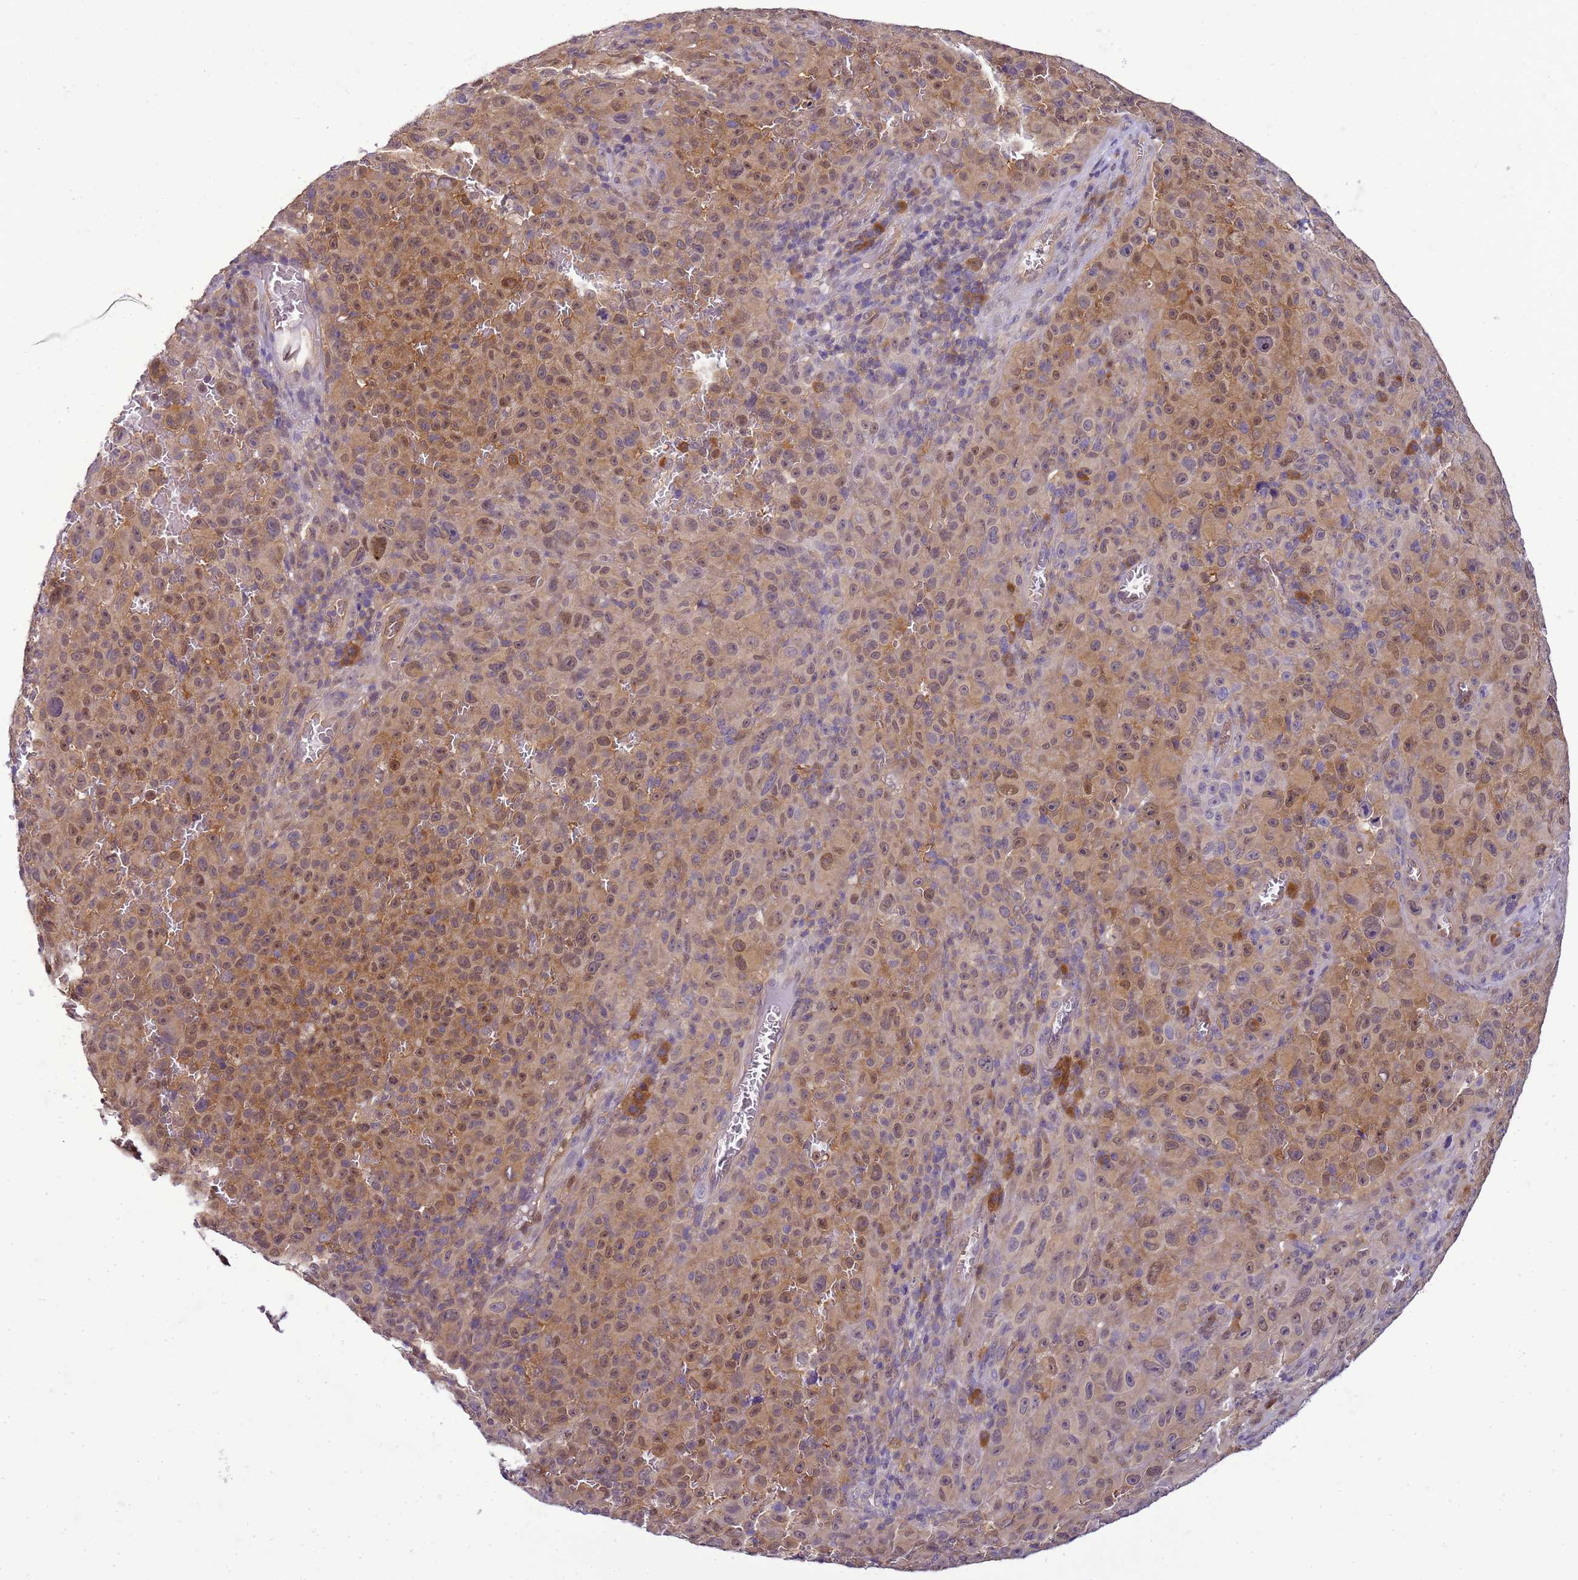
{"staining": {"intensity": "moderate", "quantity": ">75%", "location": "cytoplasmic/membranous,nuclear"}, "tissue": "melanoma", "cell_type": "Tumor cells", "image_type": "cancer", "snomed": [{"axis": "morphology", "description": "Malignant melanoma, NOS"}, {"axis": "topography", "description": "Skin"}], "caption": "Brown immunohistochemical staining in melanoma displays moderate cytoplasmic/membranous and nuclear expression in about >75% of tumor cells.", "gene": "DDI2", "patient": {"sex": "female", "age": 82}}